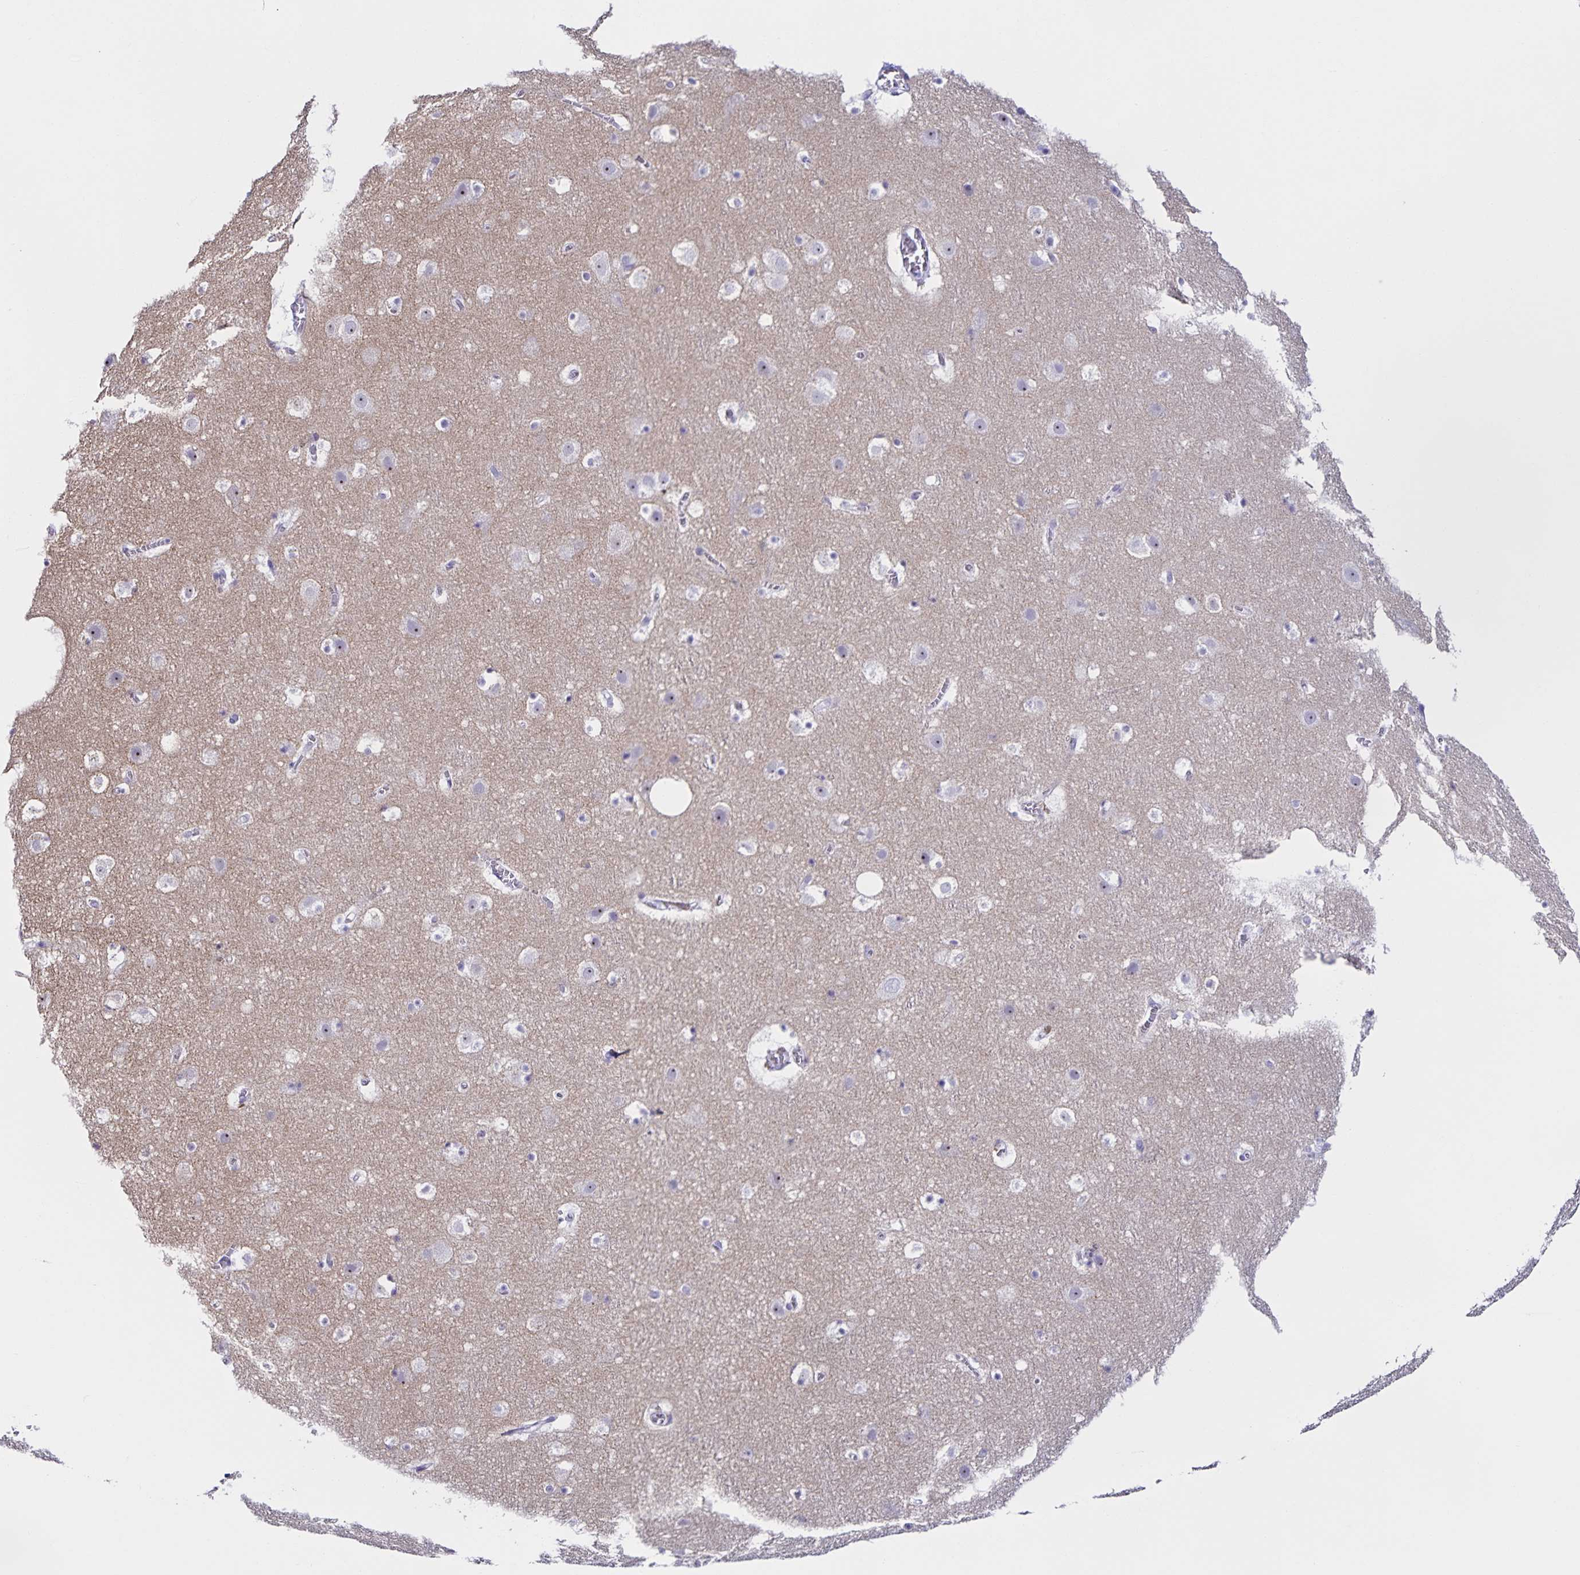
{"staining": {"intensity": "negative", "quantity": "none", "location": "none"}, "tissue": "cerebral cortex", "cell_type": "Endothelial cells", "image_type": "normal", "snomed": [{"axis": "morphology", "description": "Normal tissue, NOS"}, {"axis": "topography", "description": "Cerebral cortex"}], "caption": "This is an immunohistochemistry (IHC) photomicrograph of normal cerebral cortex. There is no staining in endothelial cells.", "gene": "FAM170A", "patient": {"sex": "female", "age": 42}}